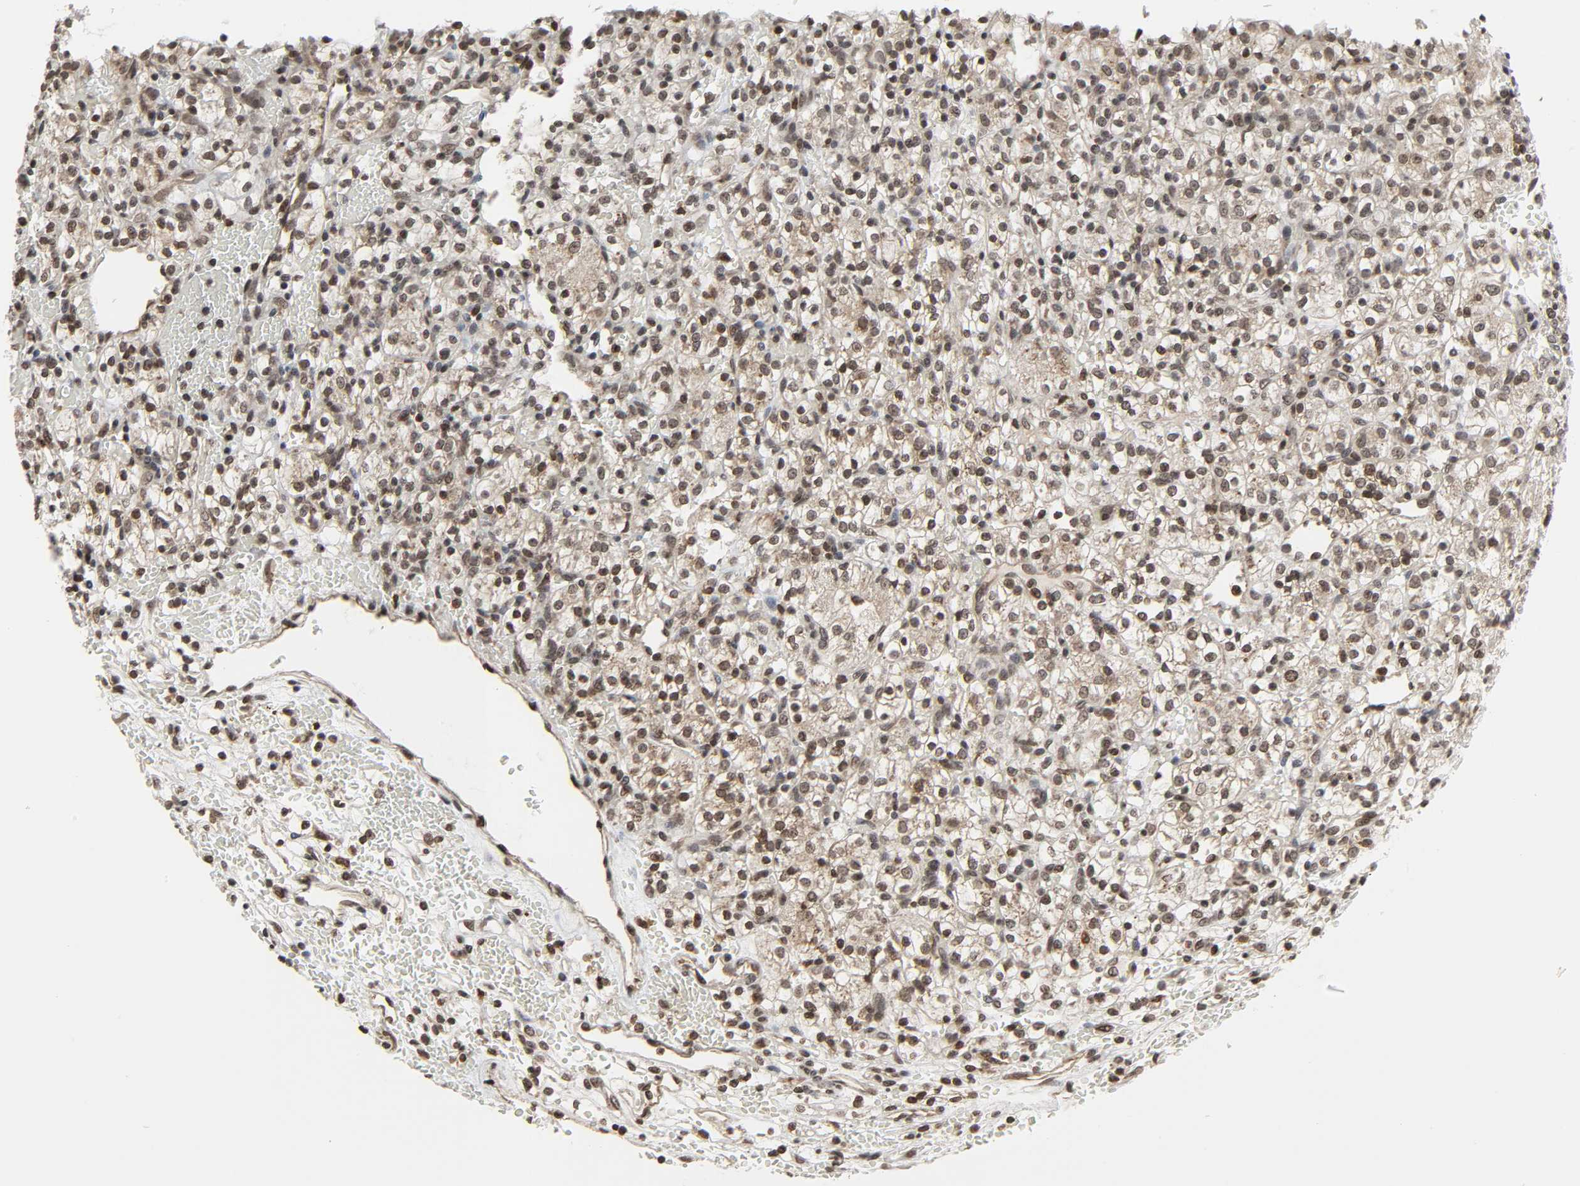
{"staining": {"intensity": "weak", "quantity": "25%-75%", "location": "nuclear"}, "tissue": "renal cancer", "cell_type": "Tumor cells", "image_type": "cancer", "snomed": [{"axis": "morphology", "description": "Adenocarcinoma, NOS"}, {"axis": "topography", "description": "Kidney"}], "caption": "Protein expression analysis of human renal cancer reveals weak nuclear staining in about 25%-75% of tumor cells. (DAB IHC with brightfield microscopy, high magnification).", "gene": "XRCC1", "patient": {"sex": "female", "age": 60}}